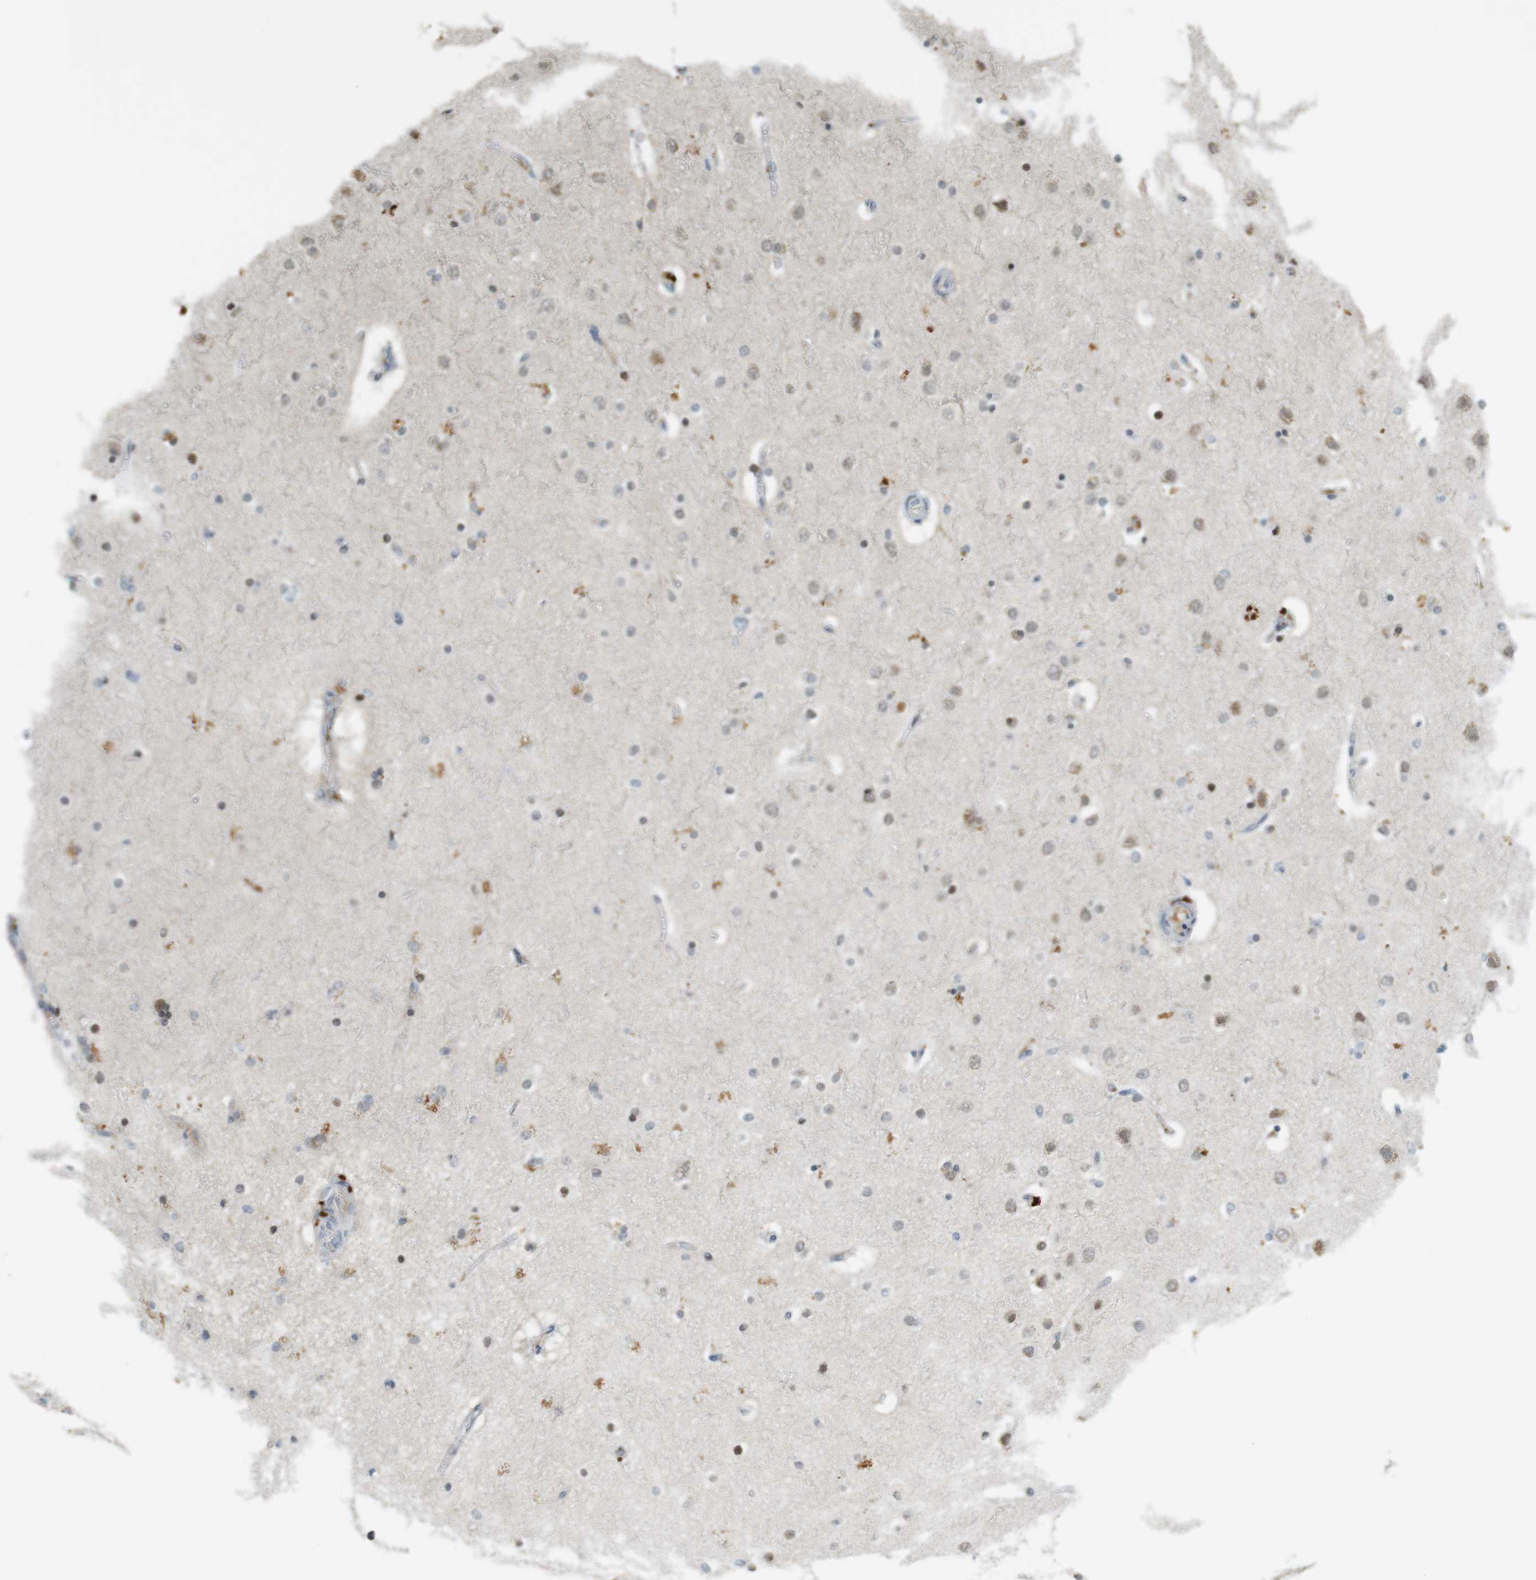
{"staining": {"intensity": "negative", "quantity": "none", "location": "none"}, "tissue": "cerebral cortex", "cell_type": "Endothelial cells", "image_type": "normal", "snomed": [{"axis": "morphology", "description": "Normal tissue, NOS"}, {"axis": "topography", "description": "Cerebral cortex"}], "caption": "An IHC micrograph of normal cerebral cortex is shown. There is no staining in endothelial cells of cerebral cortex. The staining is performed using DAB brown chromogen with nuclei counter-stained in using hematoxylin.", "gene": "DMC1", "patient": {"sex": "female", "age": 54}}